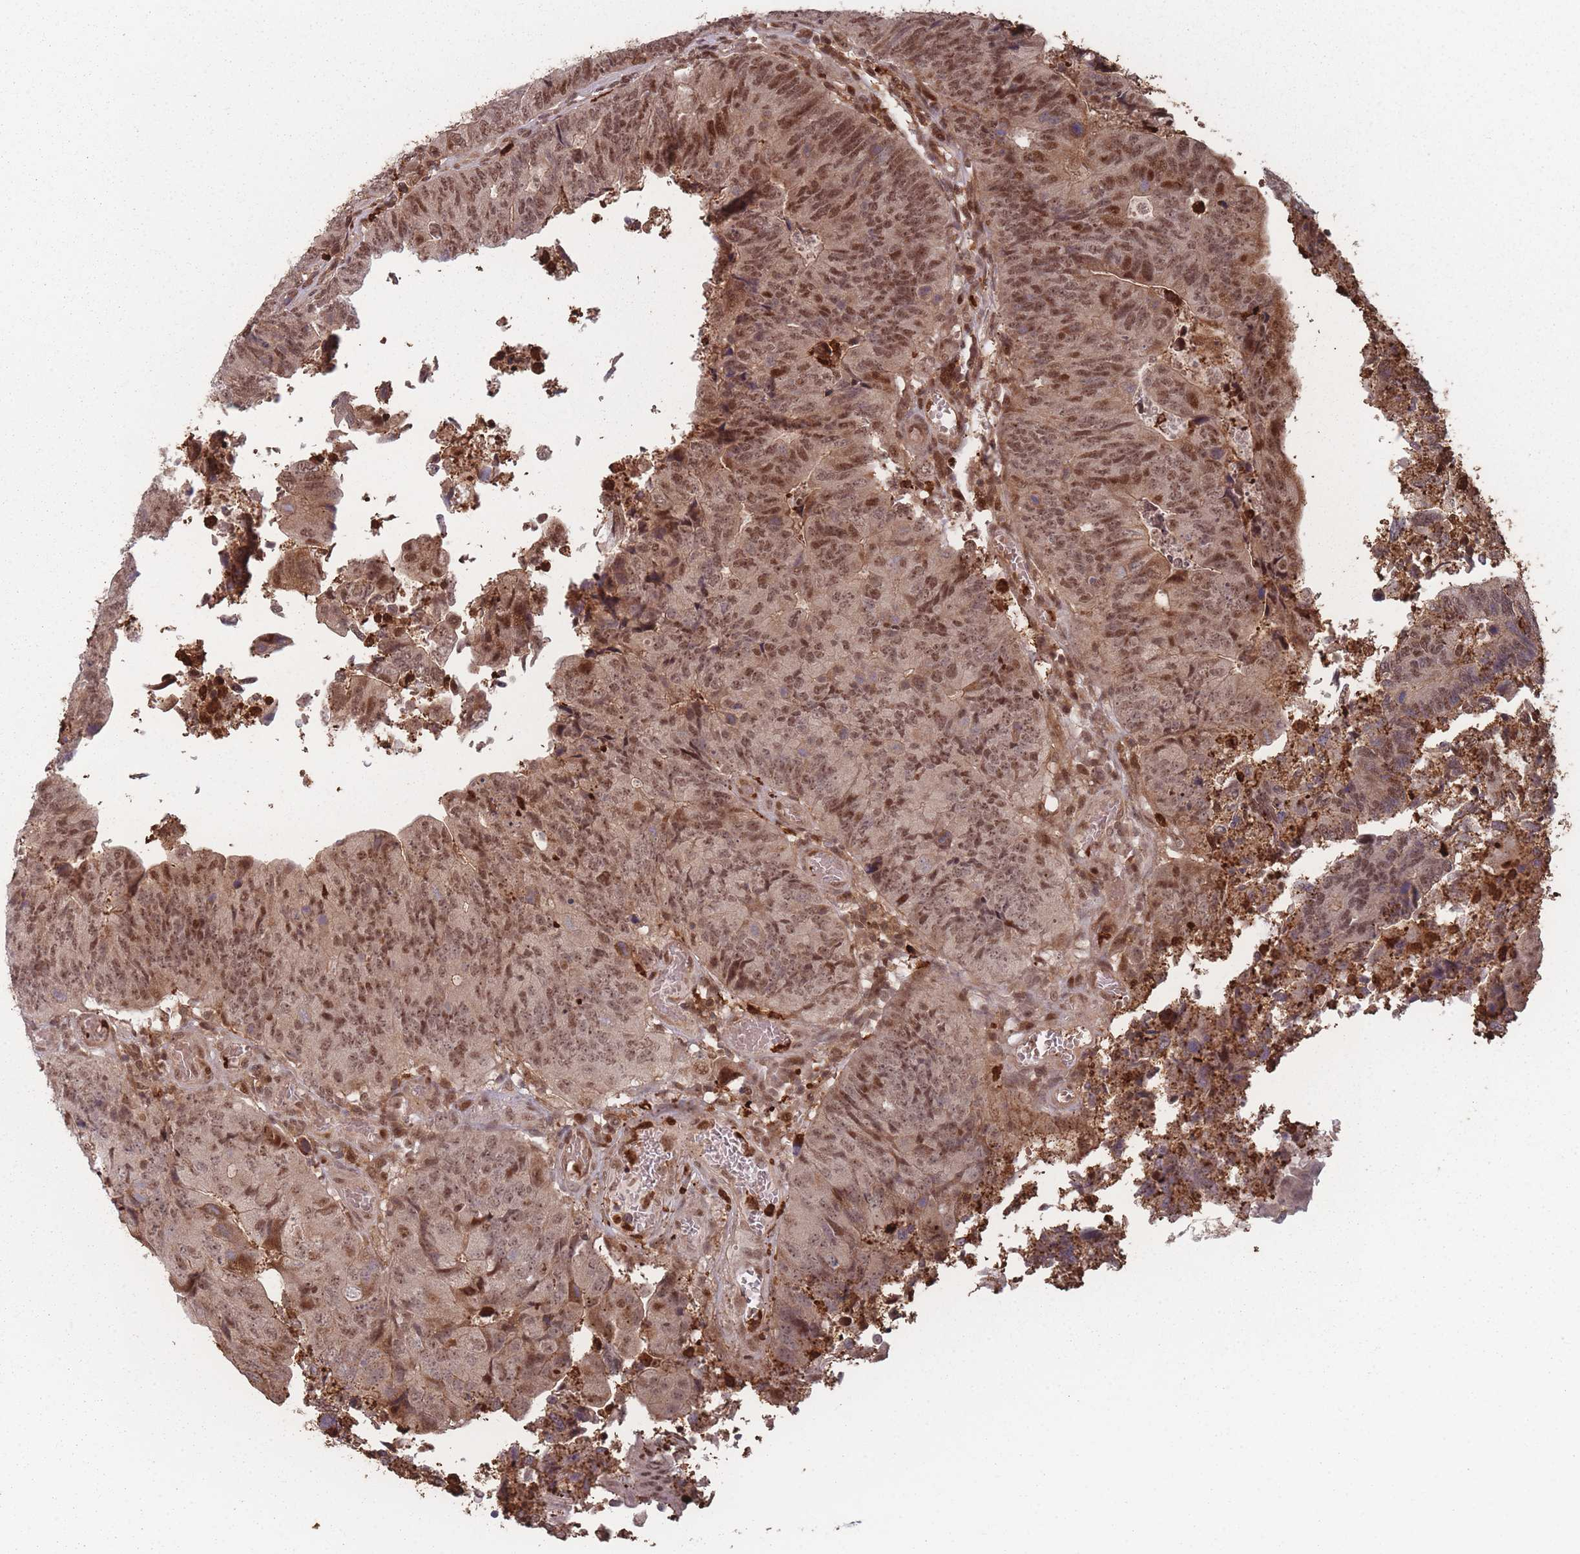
{"staining": {"intensity": "moderate", "quantity": ">75%", "location": "nuclear"}, "tissue": "colorectal cancer", "cell_type": "Tumor cells", "image_type": "cancer", "snomed": [{"axis": "morphology", "description": "Adenocarcinoma, NOS"}, {"axis": "topography", "description": "Colon"}], "caption": "DAB immunohistochemical staining of human colorectal adenocarcinoma shows moderate nuclear protein positivity in about >75% of tumor cells.", "gene": "WDR55", "patient": {"sex": "female", "age": 67}}